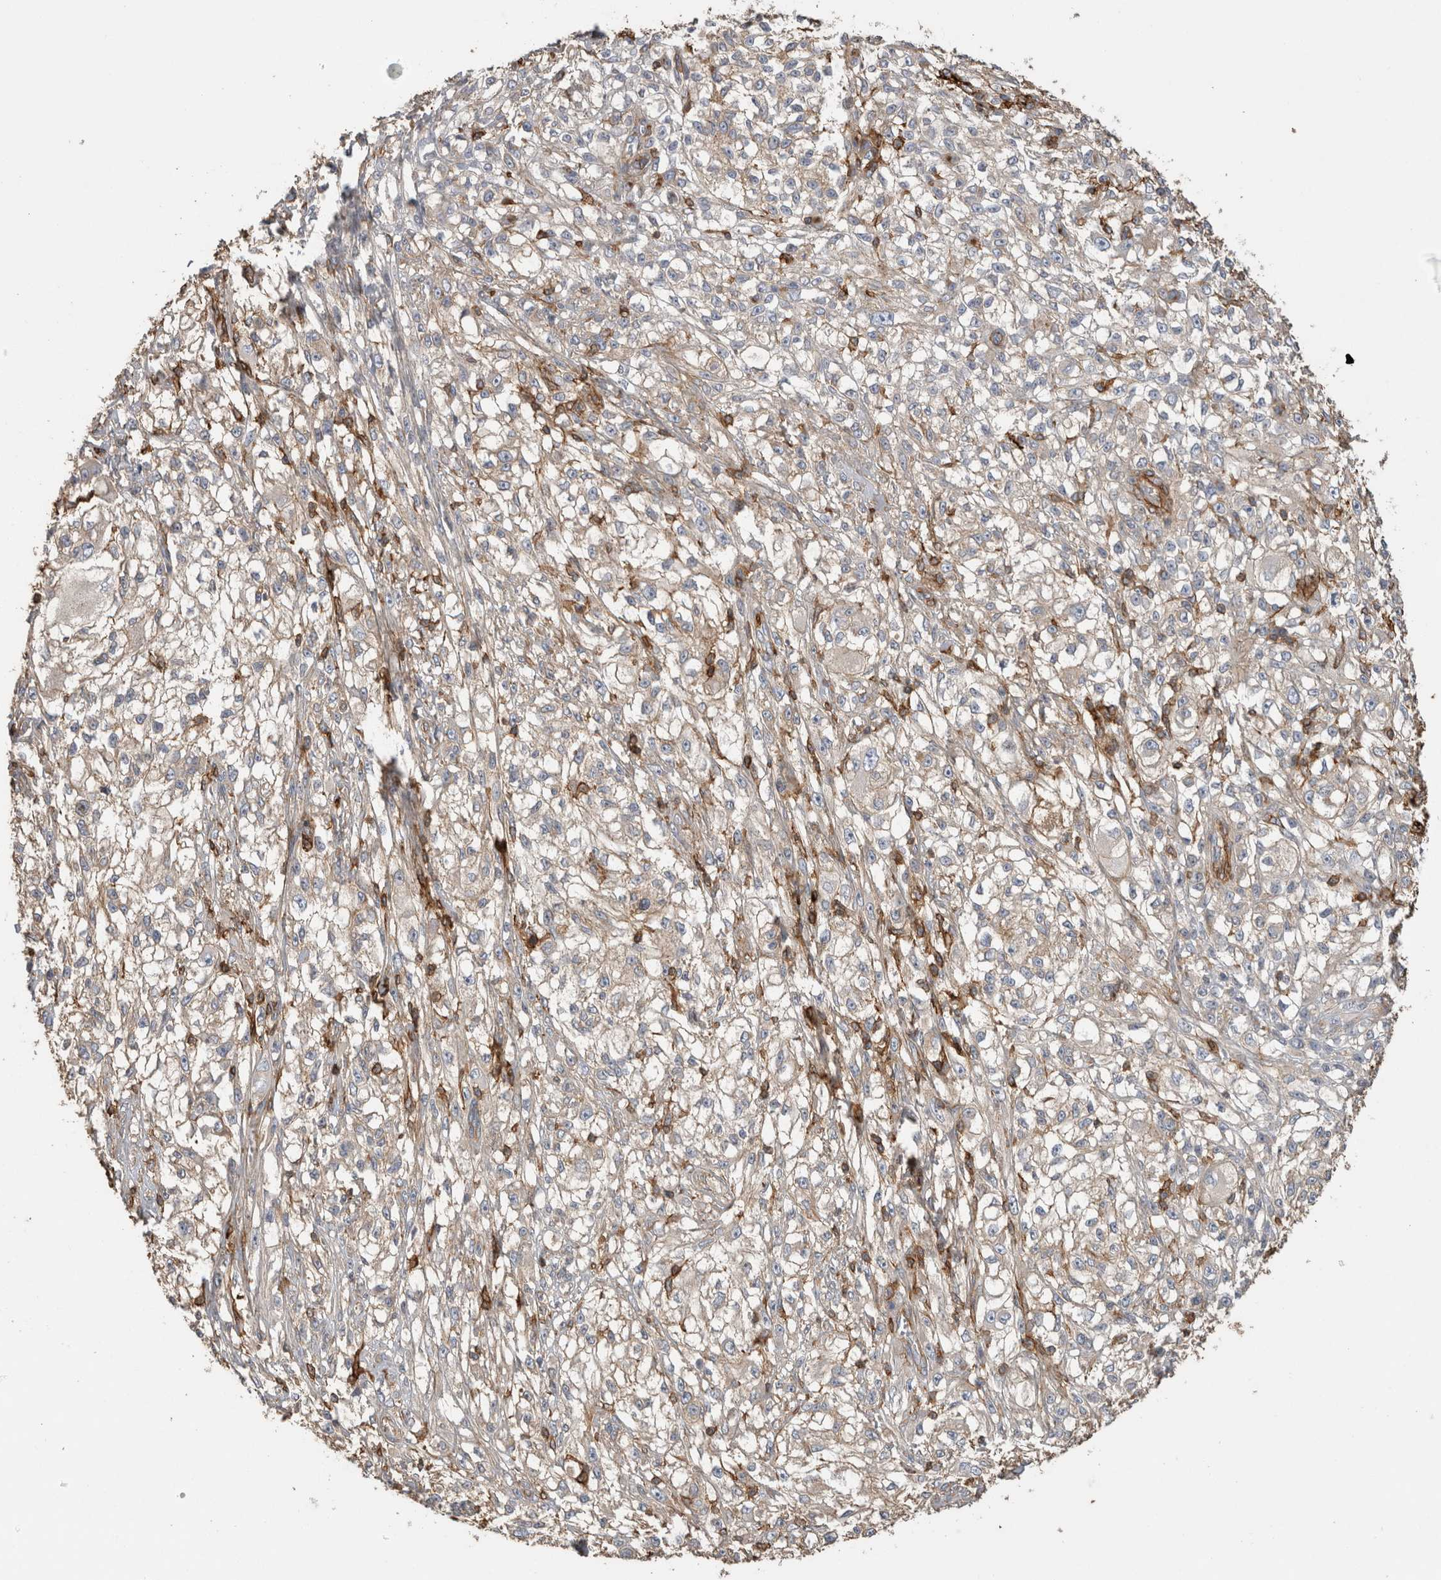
{"staining": {"intensity": "negative", "quantity": "none", "location": "none"}, "tissue": "melanoma", "cell_type": "Tumor cells", "image_type": "cancer", "snomed": [{"axis": "morphology", "description": "Malignant melanoma, NOS"}, {"axis": "topography", "description": "Skin of head"}], "caption": "Tumor cells show no significant positivity in malignant melanoma.", "gene": "GPER1", "patient": {"sex": "male", "age": 83}}